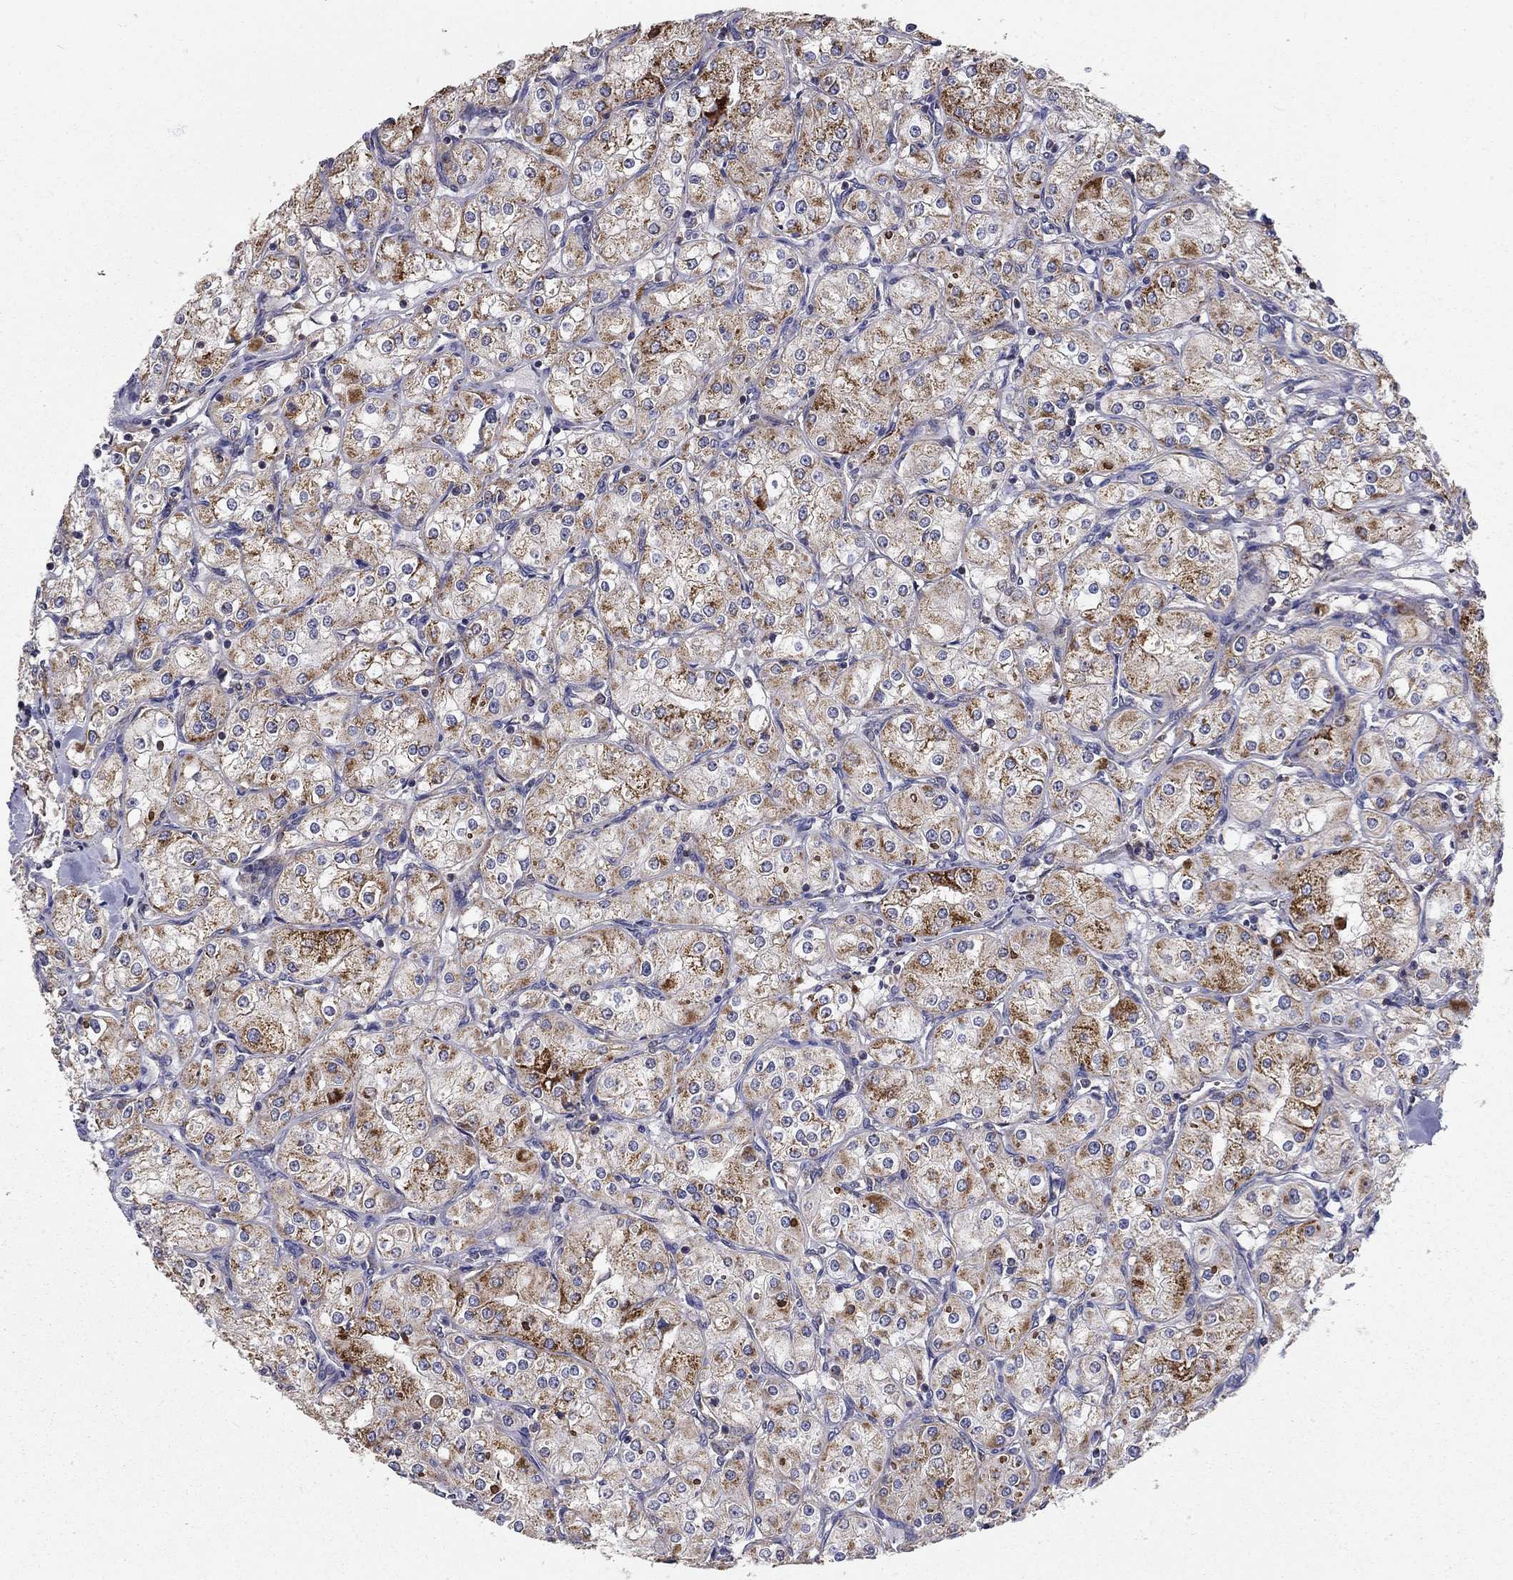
{"staining": {"intensity": "strong", "quantity": ">75%", "location": "cytoplasmic/membranous"}, "tissue": "renal cancer", "cell_type": "Tumor cells", "image_type": "cancer", "snomed": [{"axis": "morphology", "description": "Adenocarcinoma, NOS"}, {"axis": "topography", "description": "Kidney"}], "caption": "Adenocarcinoma (renal) tissue exhibits strong cytoplasmic/membranous positivity in about >75% of tumor cells", "gene": "ALDH4A1", "patient": {"sex": "male", "age": 77}}